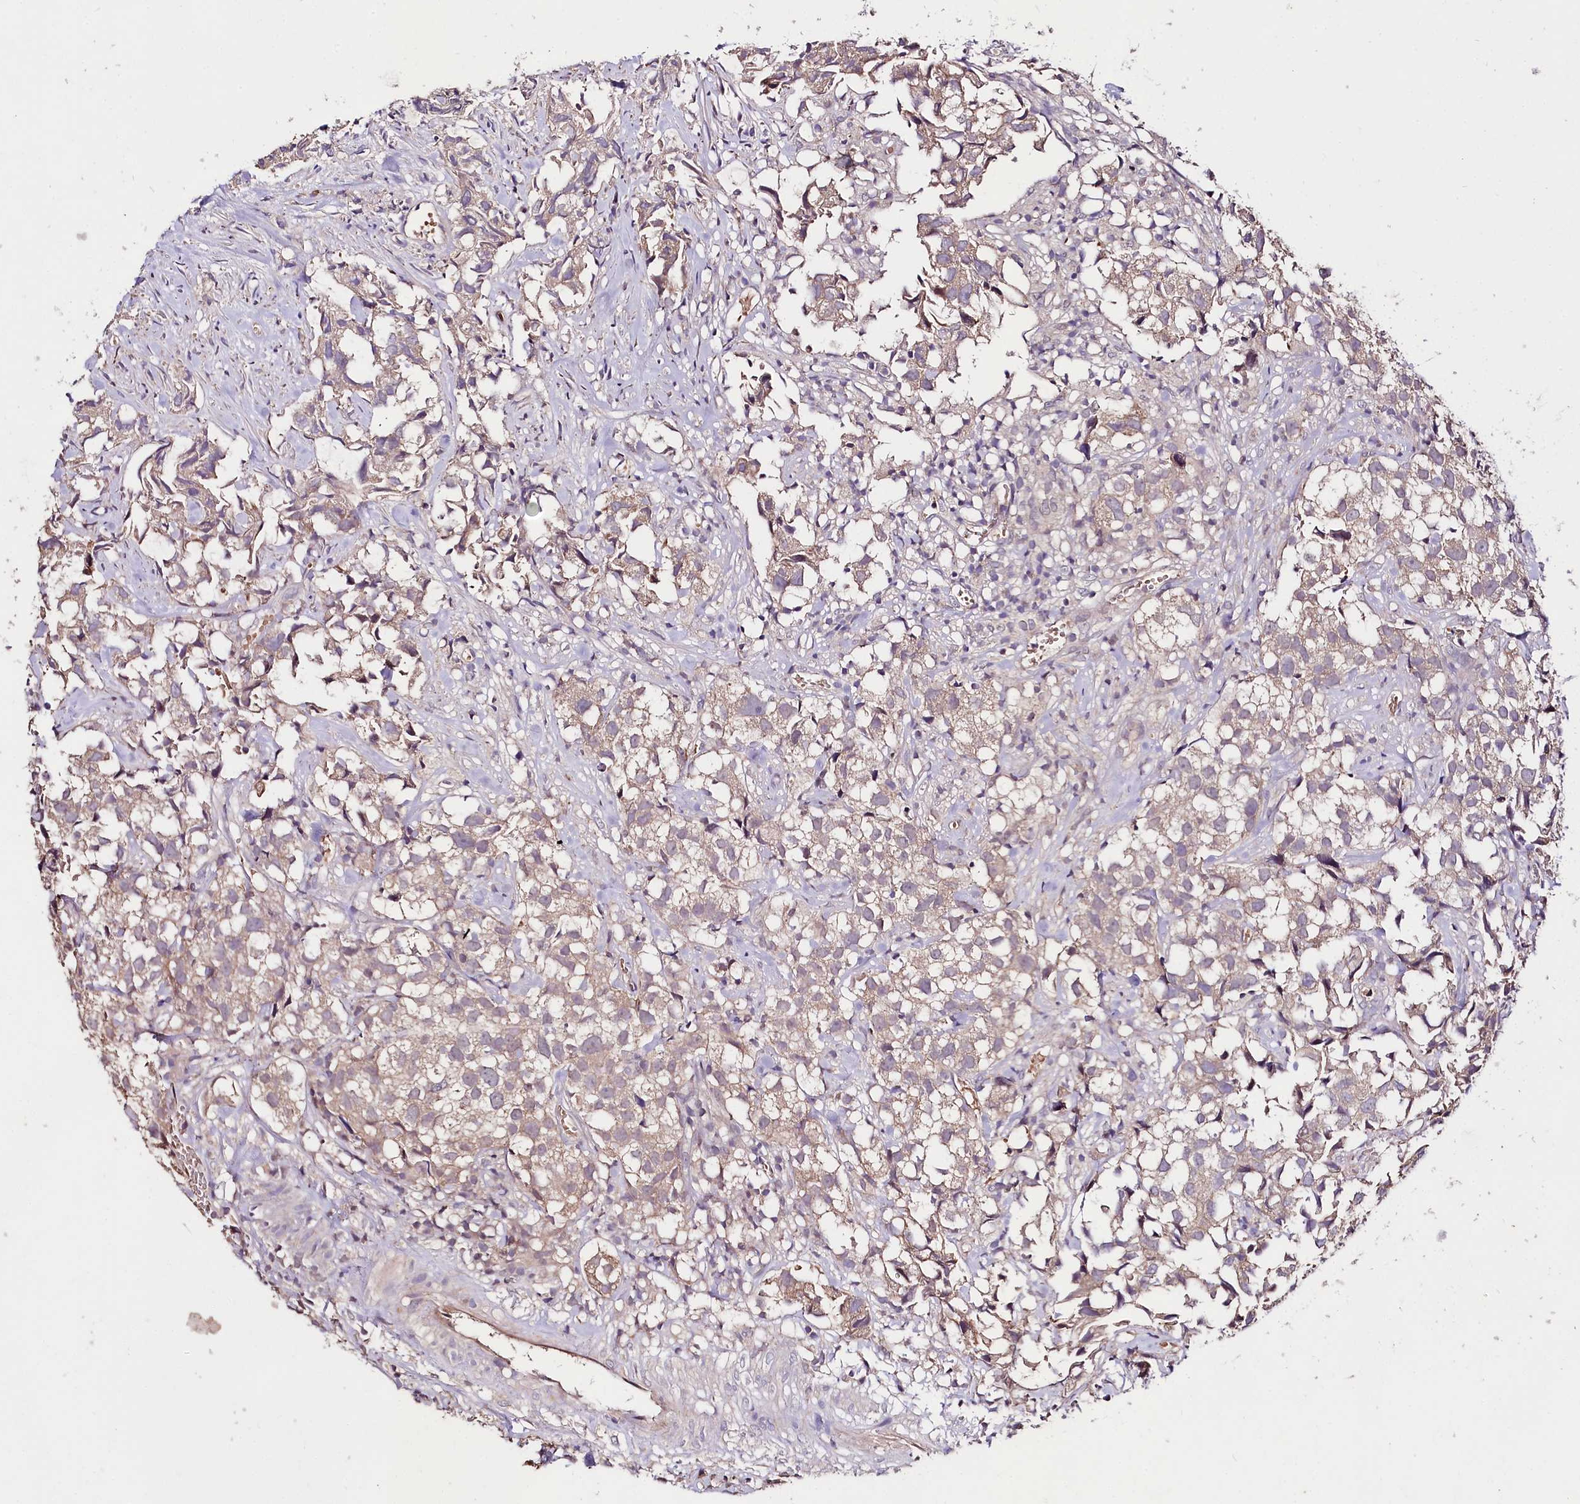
{"staining": {"intensity": "moderate", "quantity": ">75%", "location": "cytoplasmic/membranous"}, "tissue": "urothelial cancer", "cell_type": "Tumor cells", "image_type": "cancer", "snomed": [{"axis": "morphology", "description": "Urothelial carcinoma, High grade"}, {"axis": "topography", "description": "Urinary bladder"}], "caption": "Urothelial cancer stained with a protein marker demonstrates moderate staining in tumor cells.", "gene": "TAFAZZIN", "patient": {"sex": "female", "age": 75}}